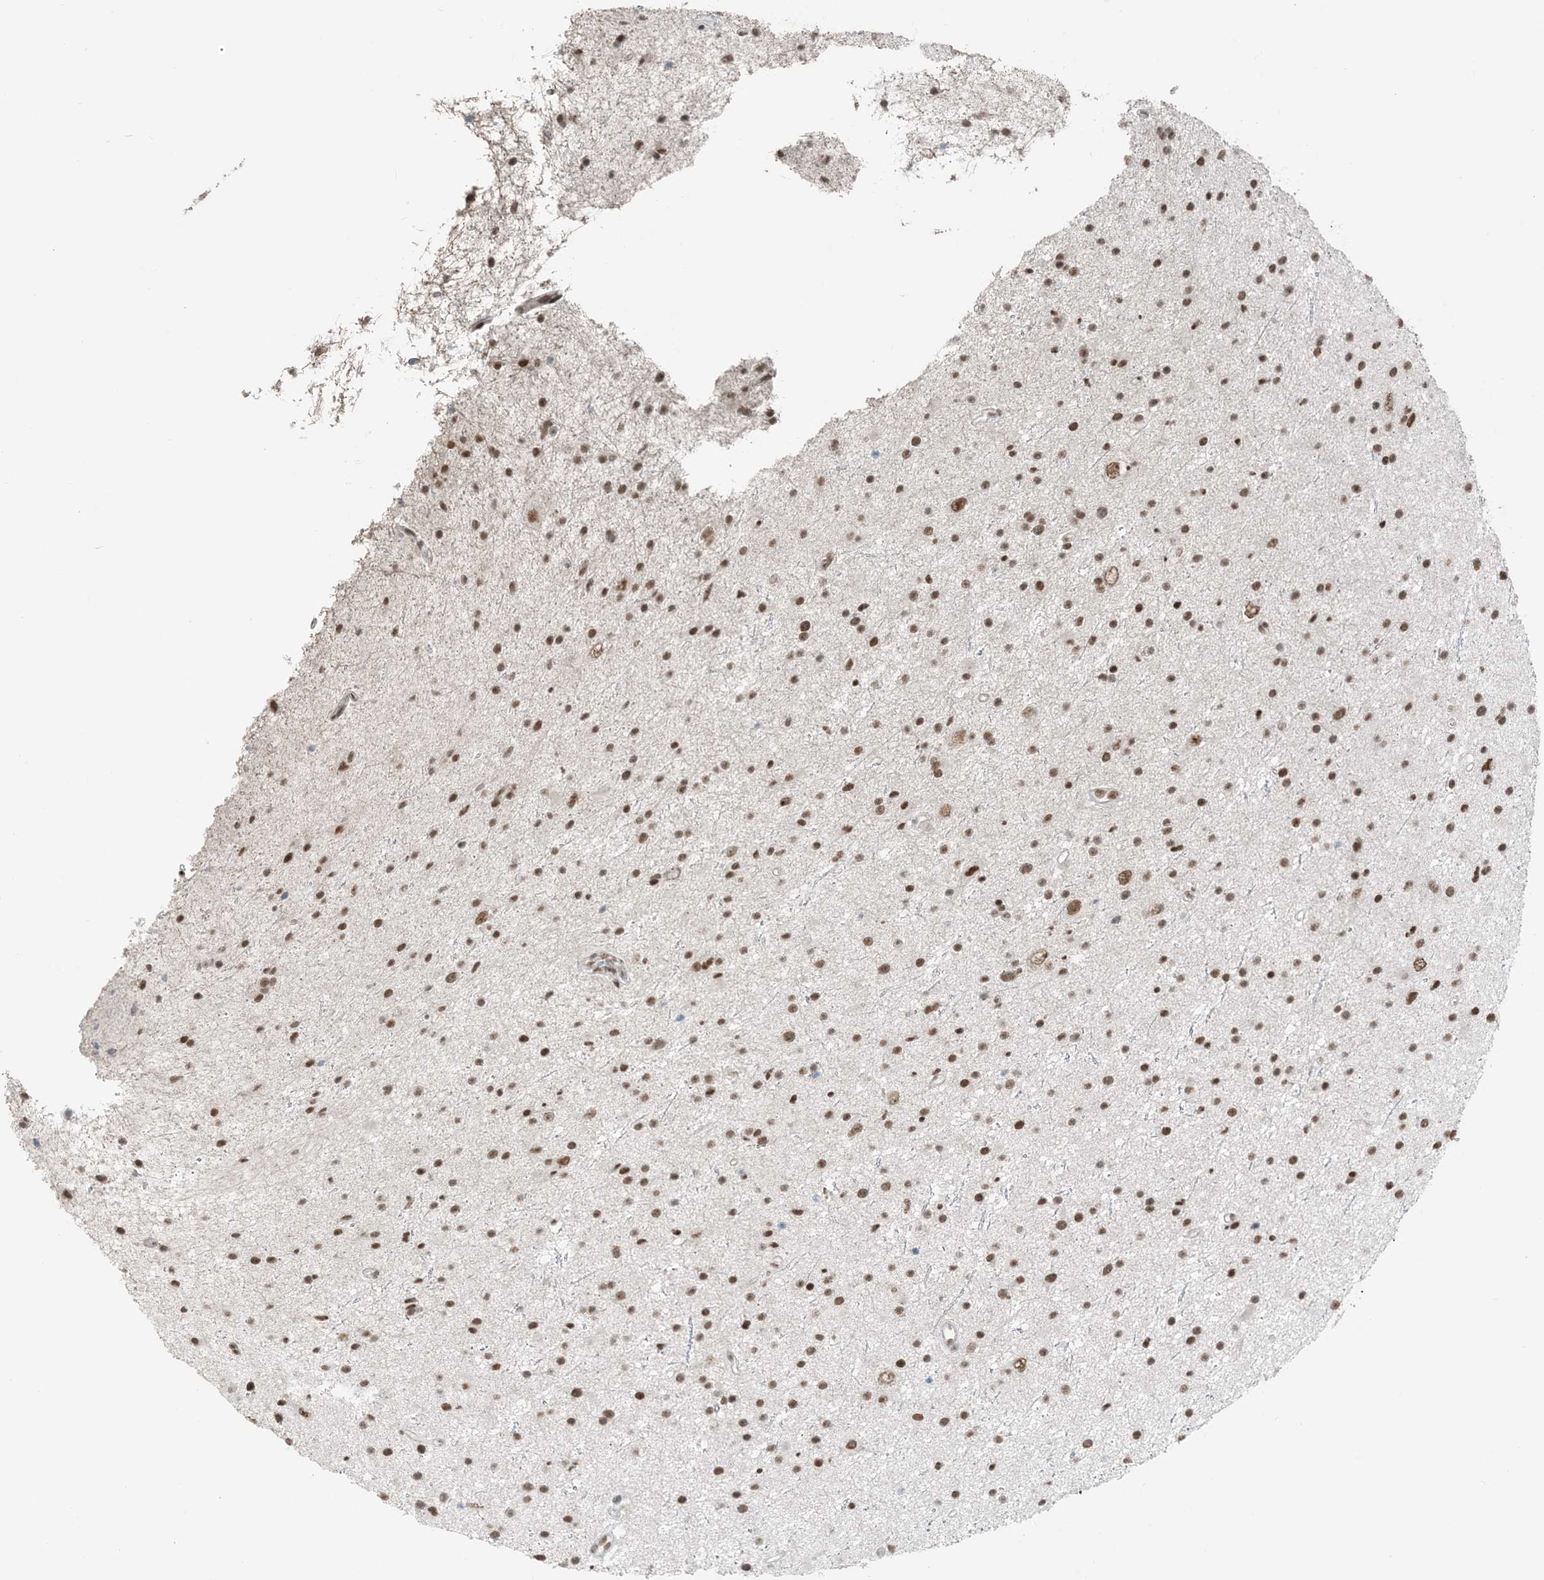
{"staining": {"intensity": "moderate", "quantity": ">75%", "location": "nuclear"}, "tissue": "glioma", "cell_type": "Tumor cells", "image_type": "cancer", "snomed": [{"axis": "morphology", "description": "Glioma, malignant, Low grade"}, {"axis": "topography", "description": "Cerebral cortex"}], "caption": "A brown stain shows moderate nuclear positivity of a protein in glioma tumor cells. (DAB (3,3'-diaminobenzidine) IHC with brightfield microscopy, high magnification).", "gene": "ZNF500", "patient": {"sex": "female", "age": 39}}